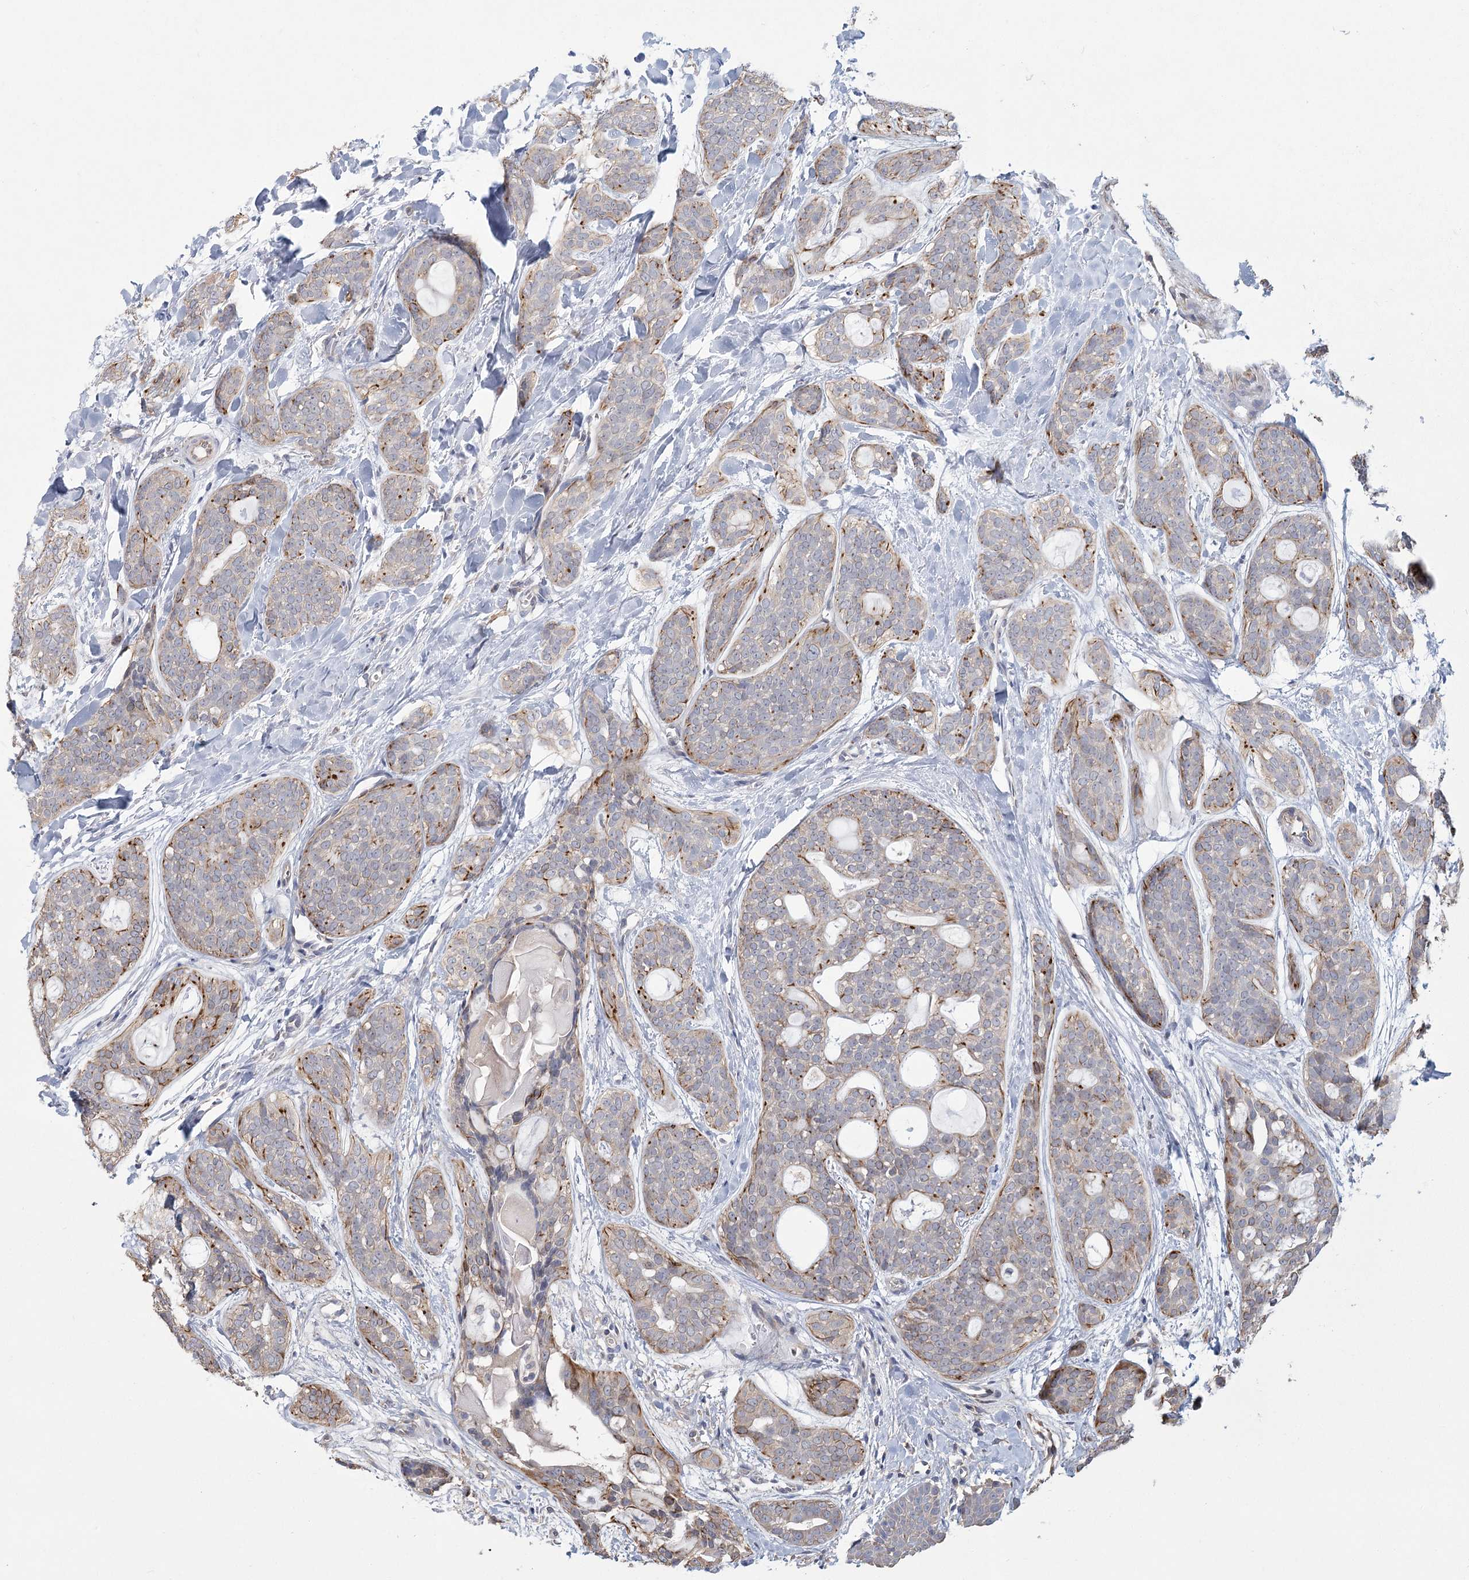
{"staining": {"intensity": "moderate", "quantity": "<25%", "location": "cytoplasmic/membranous"}, "tissue": "head and neck cancer", "cell_type": "Tumor cells", "image_type": "cancer", "snomed": [{"axis": "morphology", "description": "Adenocarcinoma, NOS"}, {"axis": "topography", "description": "Head-Neck"}], "caption": "Tumor cells demonstrate moderate cytoplasmic/membranous positivity in approximately <25% of cells in adenocarcinoma (head and neck).", "gene": "CNTLN", "patient": {"sex": "male", "age": 66}}